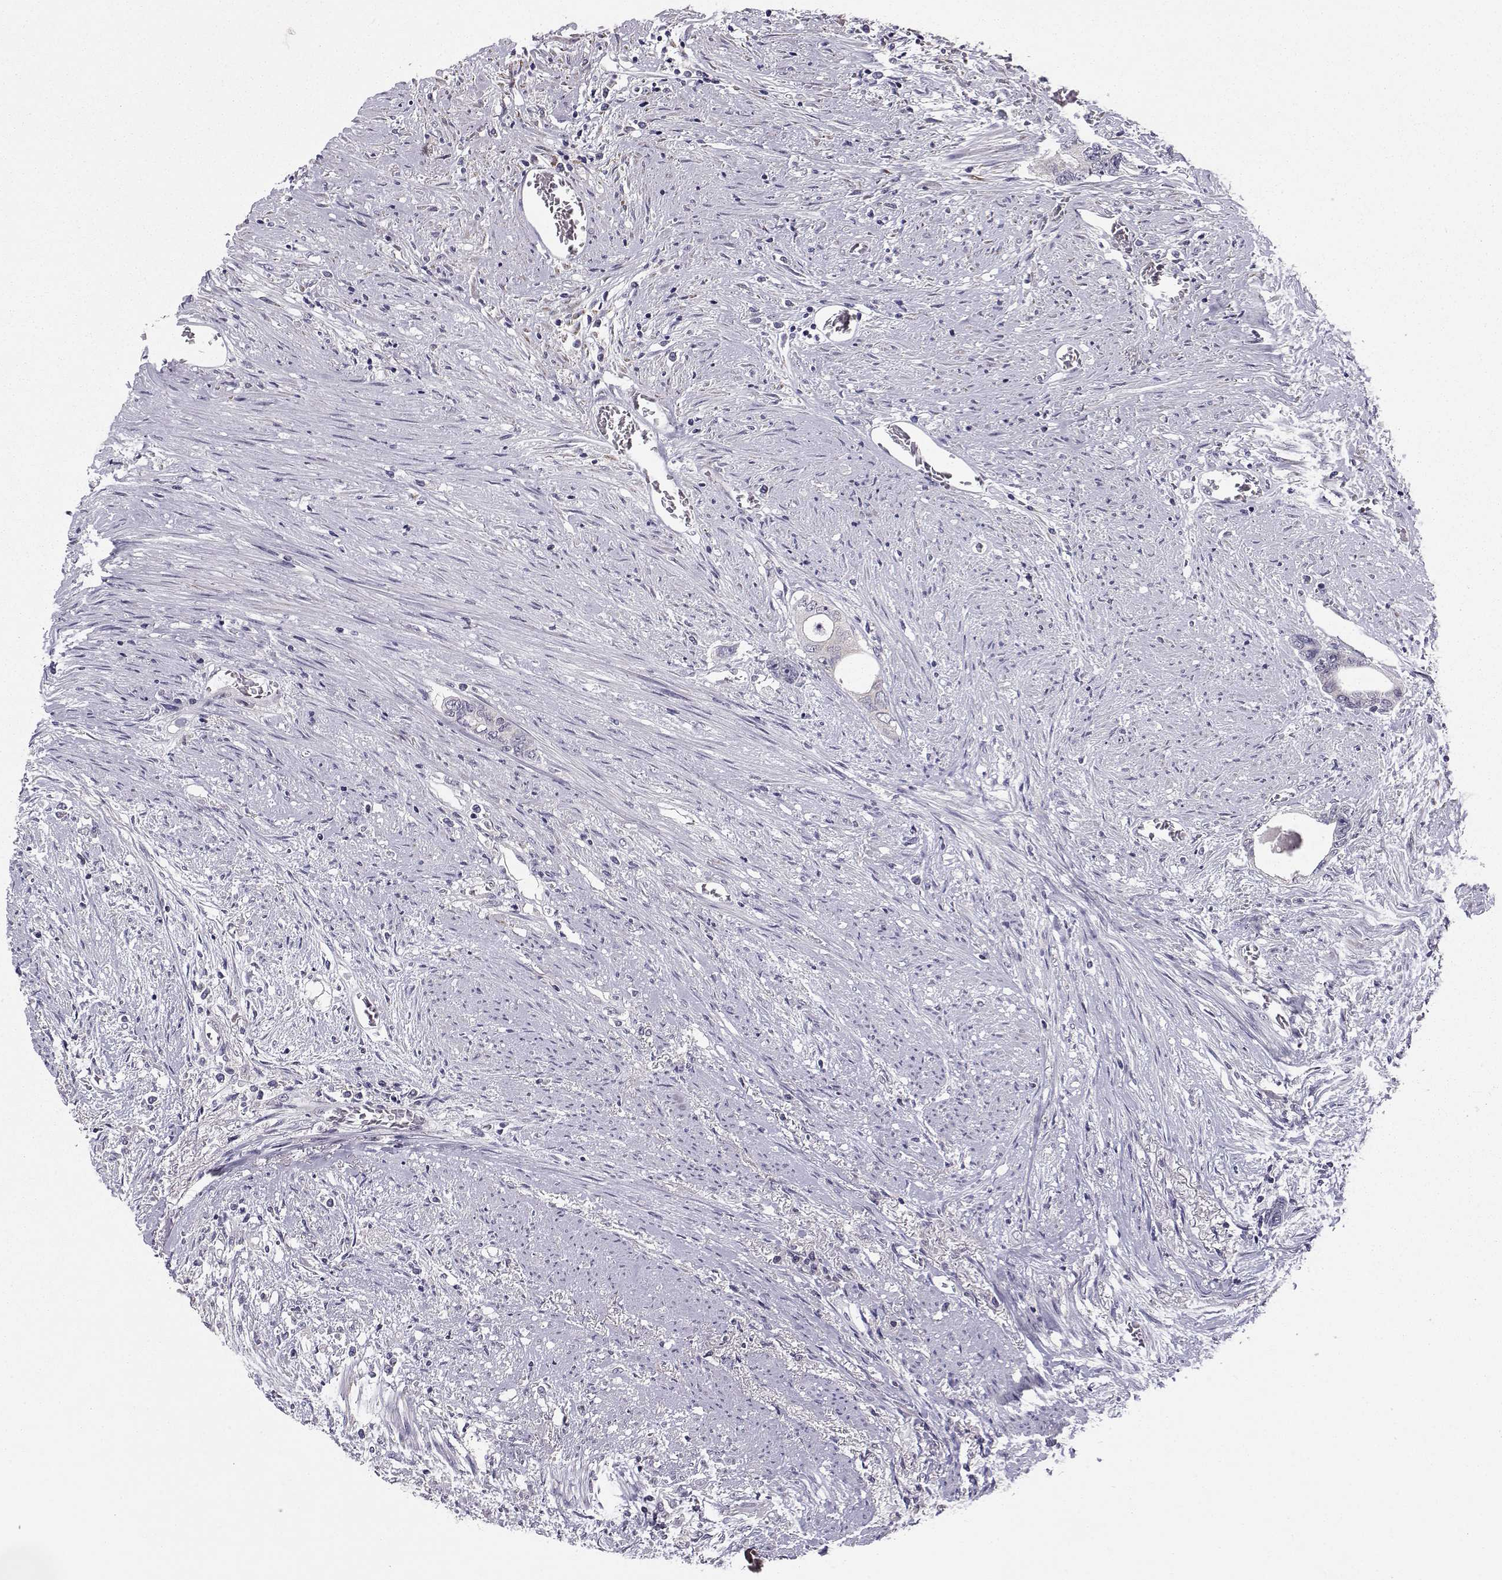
{"staining": {"intensity": "negative", "quantity": "none", "location": "none"}, "tissue": "colorectal cancer", "cell_type": "Tumor cells", "image_type": "cancer", "snomed": [{"axis": "morphology", "description": "Adenocarcinoma, NOS"}, {"axis": "topography", "description": "Rectum"}], "caption": "Colorectal adenocarcinoma stained for a protein using immunohistochemistry shows no staining tumor cells.", "gene": "KIF13B", "patient": {"sex": "male", "age": 59}}